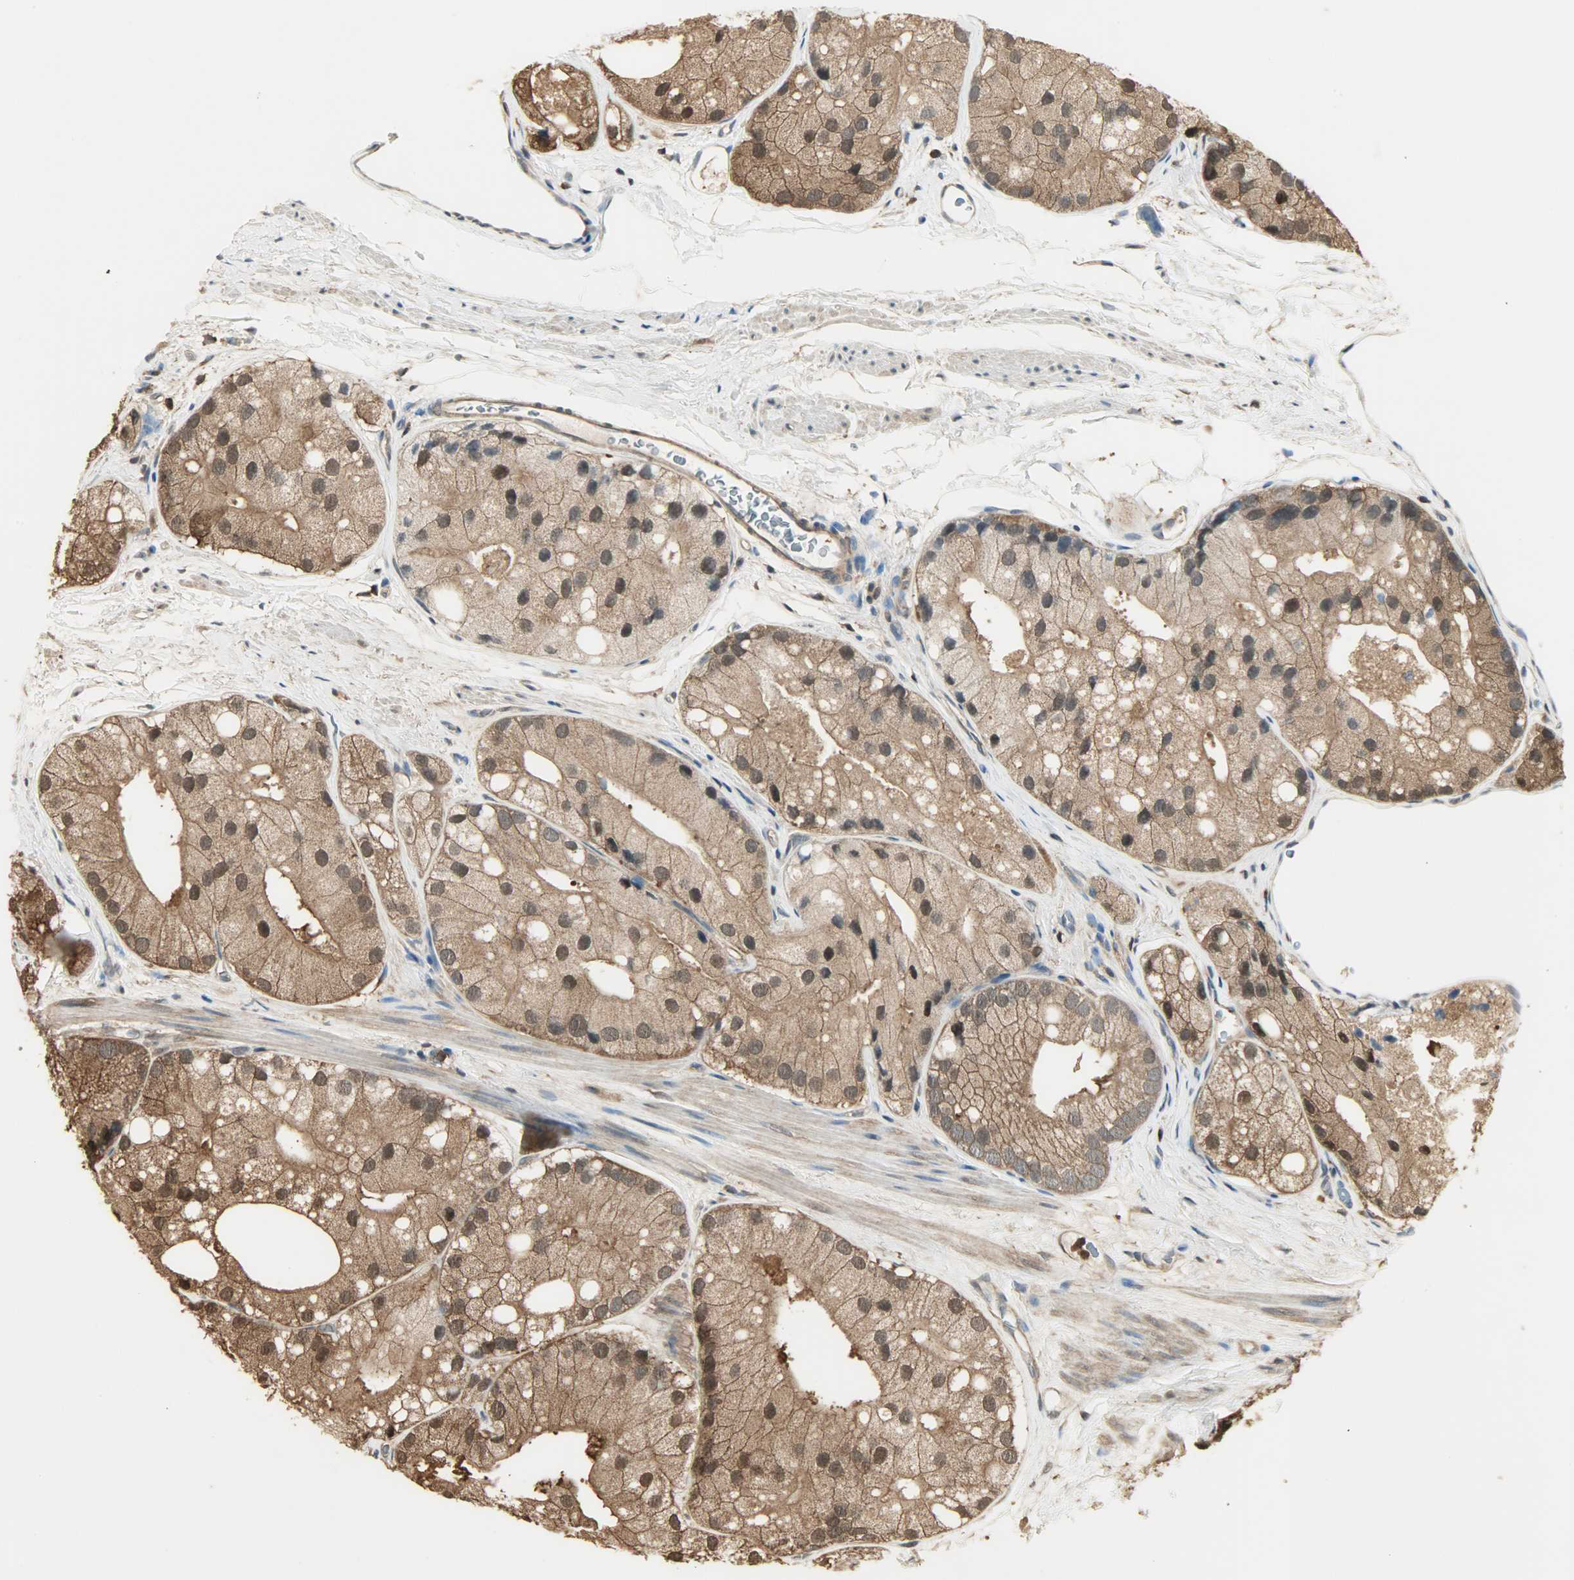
{"staining": {"intensity": "moderate", "quantity": ">75%", "location": "cytoplasmic/membranous,nuclear"}, "tissue": "prostate cancer", "cell_type": "Tumor cells", "image_type": "cancer", "snomed": [{"axis": "morphology", "description": "Adenocarcinoma, Low grade"}, {"axis": "topography", "description": "Prostate"}], "caption": "Immunohistochemistry of human prostate cancer (low-grade adenocarcinoma) shows medium levels of moderate cytoplasmic/membranous and nuclear expression in approximately >75% of tumor cells.", "gene": "YWHAZ", "patient": {"sex": "male", "age": 69}}